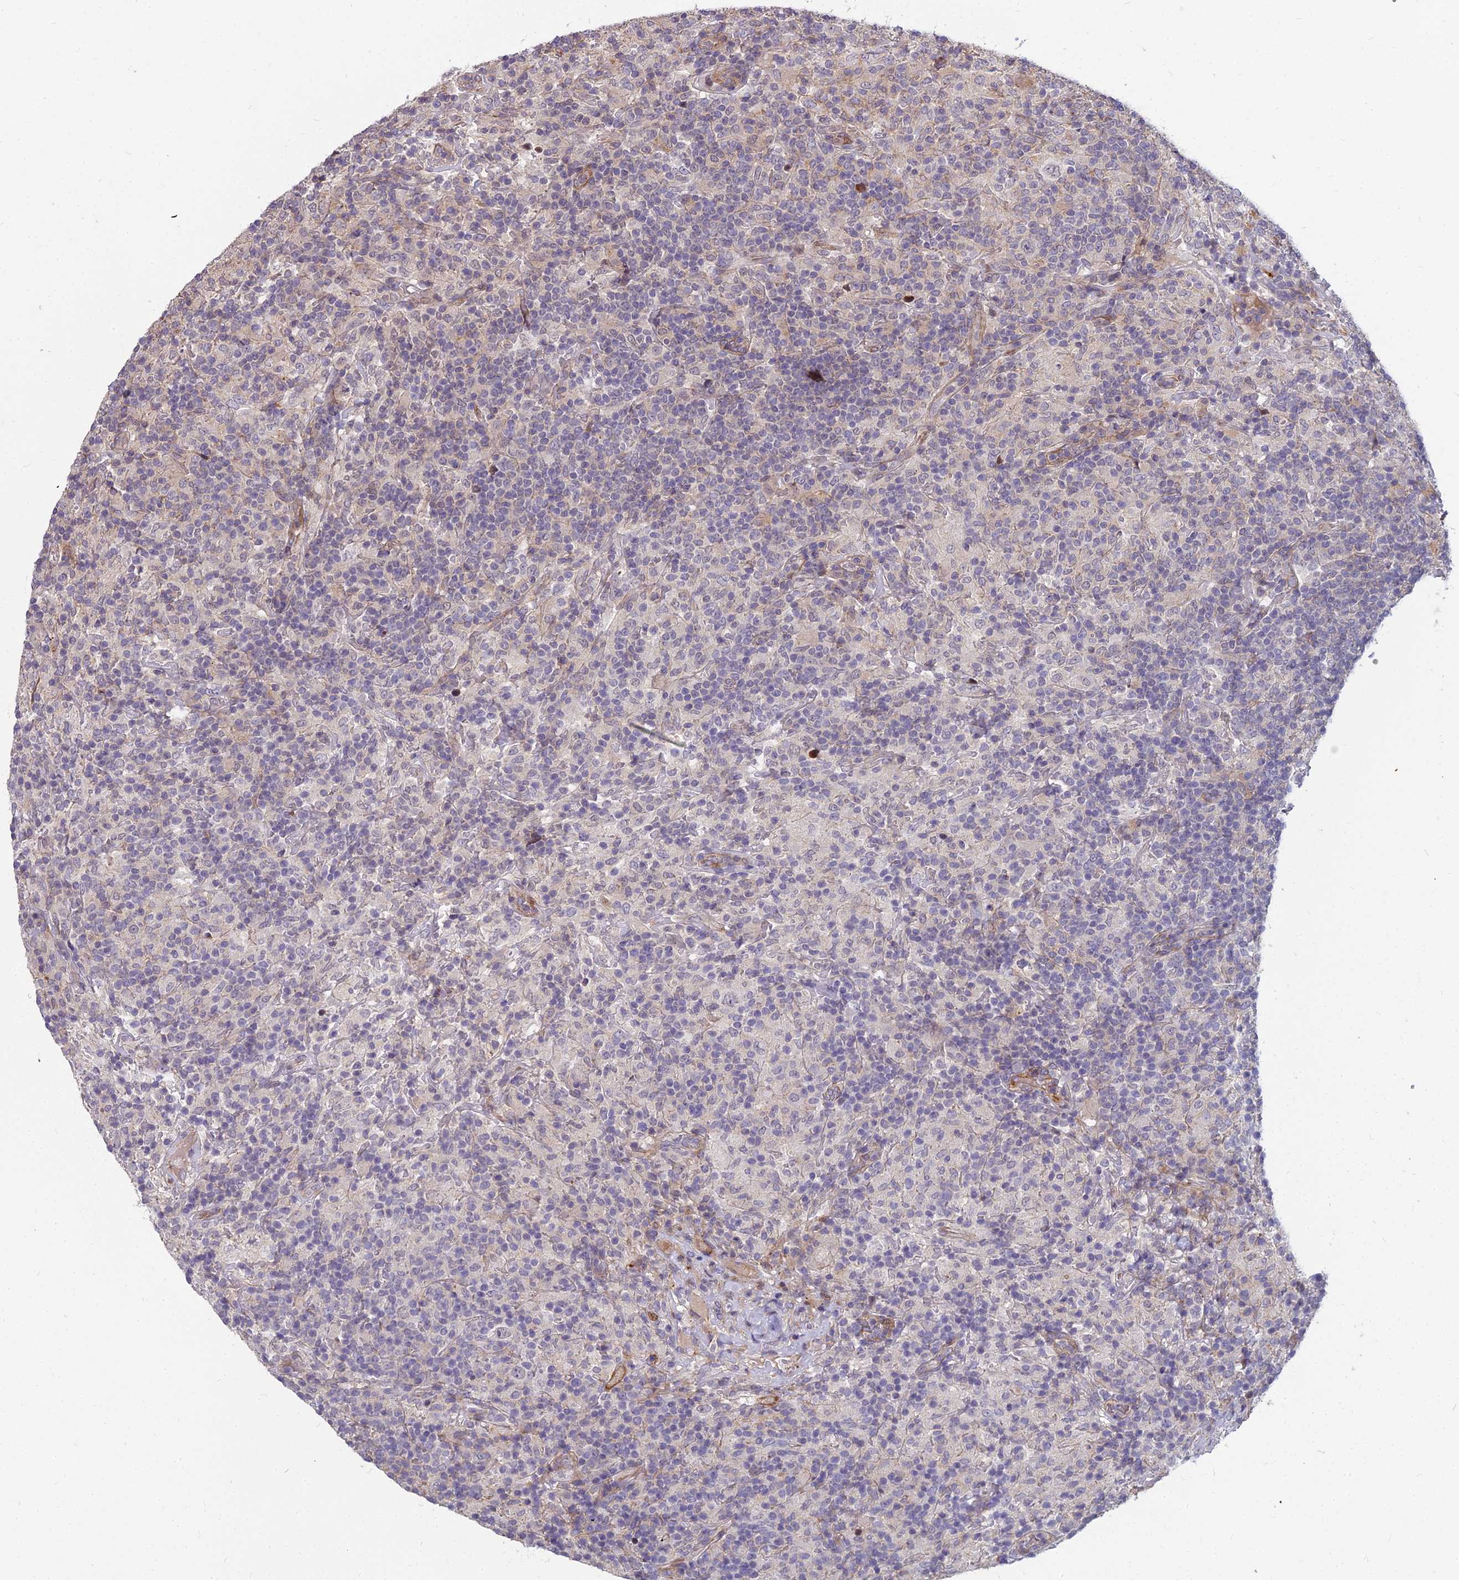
{"staining": {"intensity": "negative", "quantity": "none", "location": "none"}, "tissue": "lymphoma", "cell_type": "Tumor cells", "image_type": "cancer", "snomed": [{"axis": "morphology", "description": "Hodgkin's disease, NOS"}, {"axis": "topography", "description": "Lymph node"}], "caption": "Immunohistochemical staining of Hodgkin's disease displays no significant positivity in tumor cells.", "gene": "GLYATL3", "patient": {"sex": "male", "age": 70}}